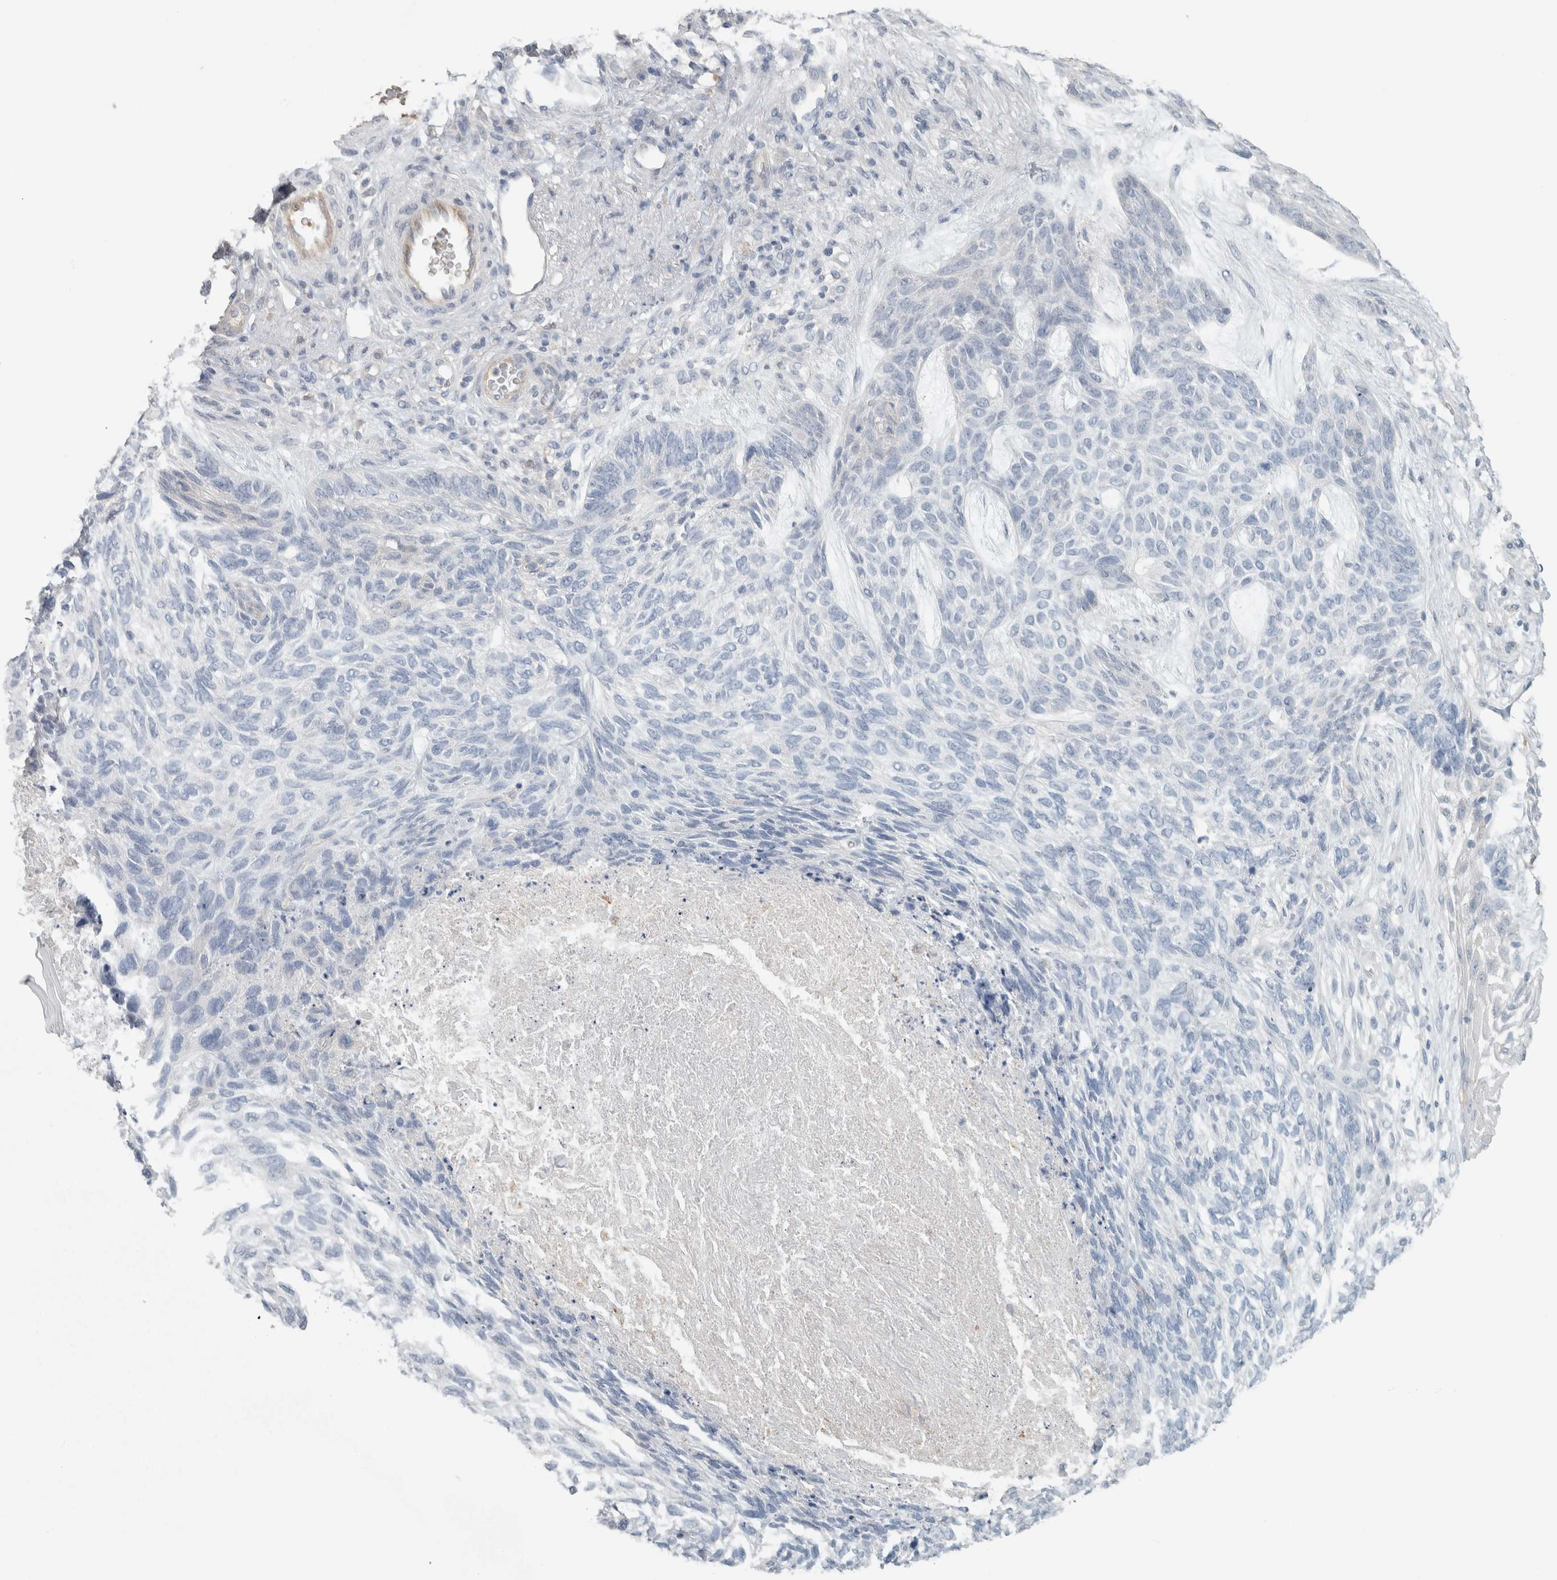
{"staining": {"intensity": "negative", "quantity": "none", "location": "none"}, "tissue": "skin cancer", "cell_type": "Tumor cells", "image_type": "cancer", "snomed": [{"axis": "morphology", "description": "Basal cell carcinoma"}, {"axis": "topography", "description": "Skin"}], "caption": "Immunohistochemistry (IHC) of human skin cancer (basal cell carcinoma) displays no positivity in tumor cells.", "gene": "SCIN", "patient": {"sex": "male", "age": 55}}